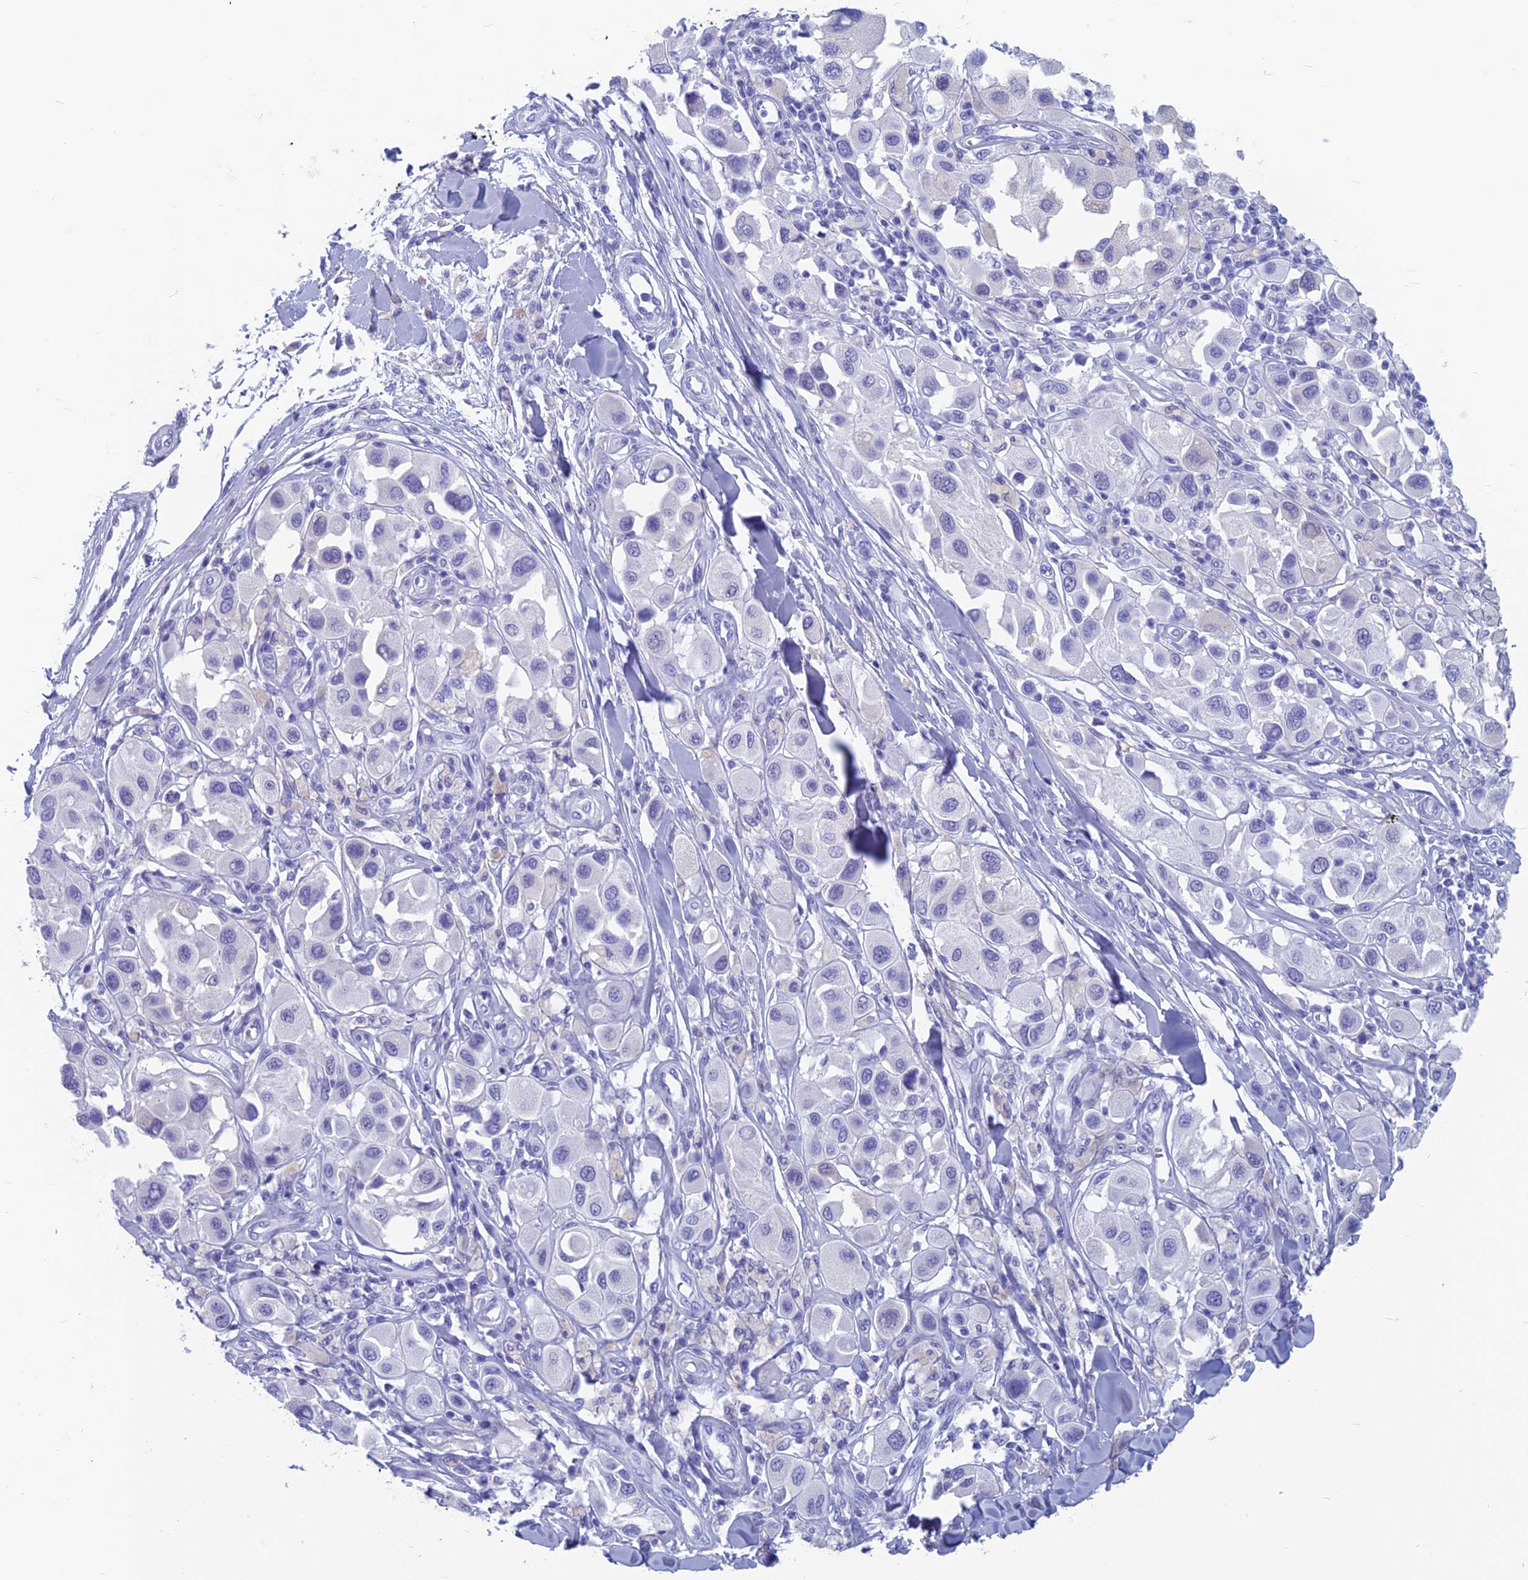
{"staining": {"intensity": "negative", "quantity": "none", "location": "none"}, "tissue": "melanoma", "cell_type": "Tumor cells", "image_type": "cancer", "snomed": [{"axis": "morphology", "description": "Malignant melanoma, Metastatic site"}, {"axis": "topography", "description": "Skin"}], "caption": "This is an IHC micrograph of malignant melanoma (metastatic site). There is no positivity in tumor cells.", "gene": "CAPS", "patient": {"sex": "male", "age": 41}}